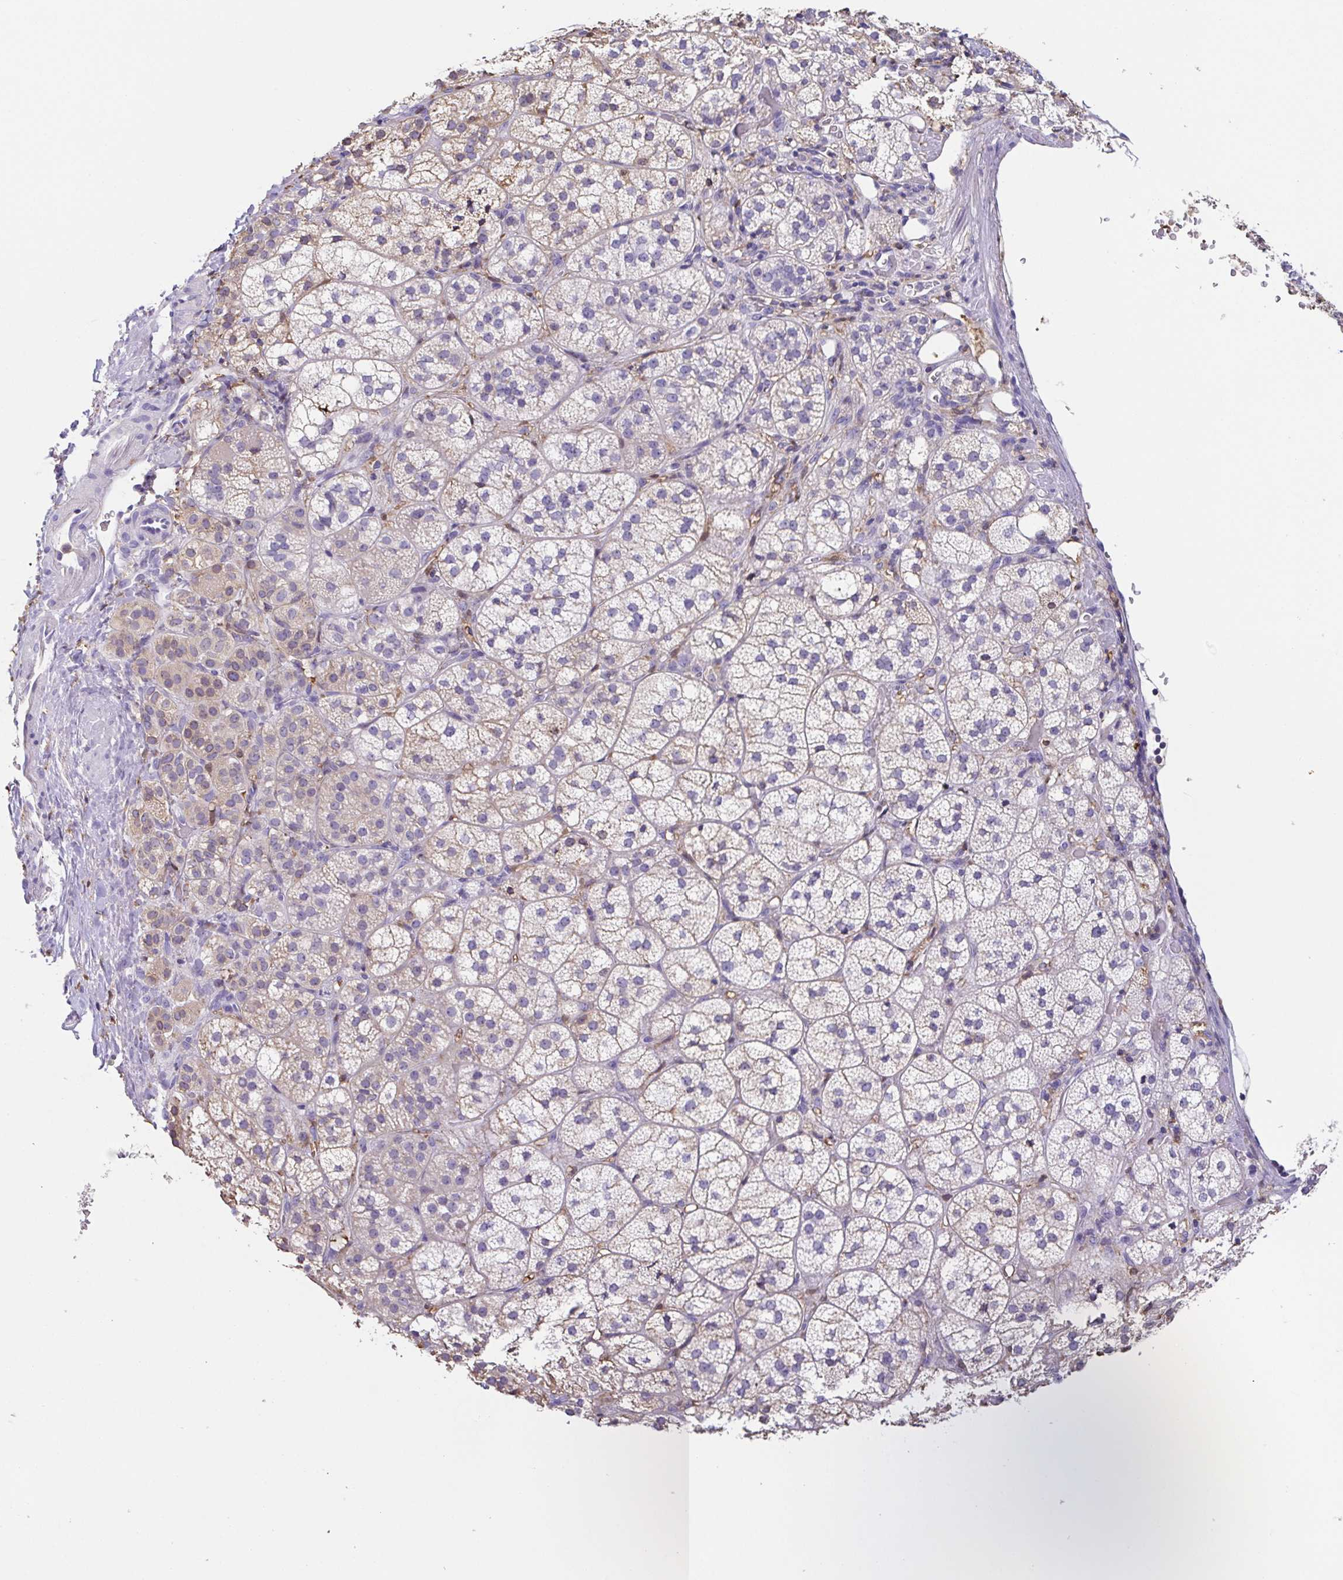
{"staining": {"intensity": "weak", "quantity": "<25%", "location": "cytoplasmic/membranous"}, "tissue": "adrenal gland", "cell_type": "Glandular cells", "image_type": "normal", "snomed": [{"axis": "morphology", "description": "Normal tissue, NOS"}, {"axis": "topography", "description": "Adrenal gland"}], "caption": "Immunohistochemical staining of benign human adrenal gland exhibits no significant expression in glandular cells.", "gene": "ANXA10", "patient": {"sex": "female", "age": 60}}